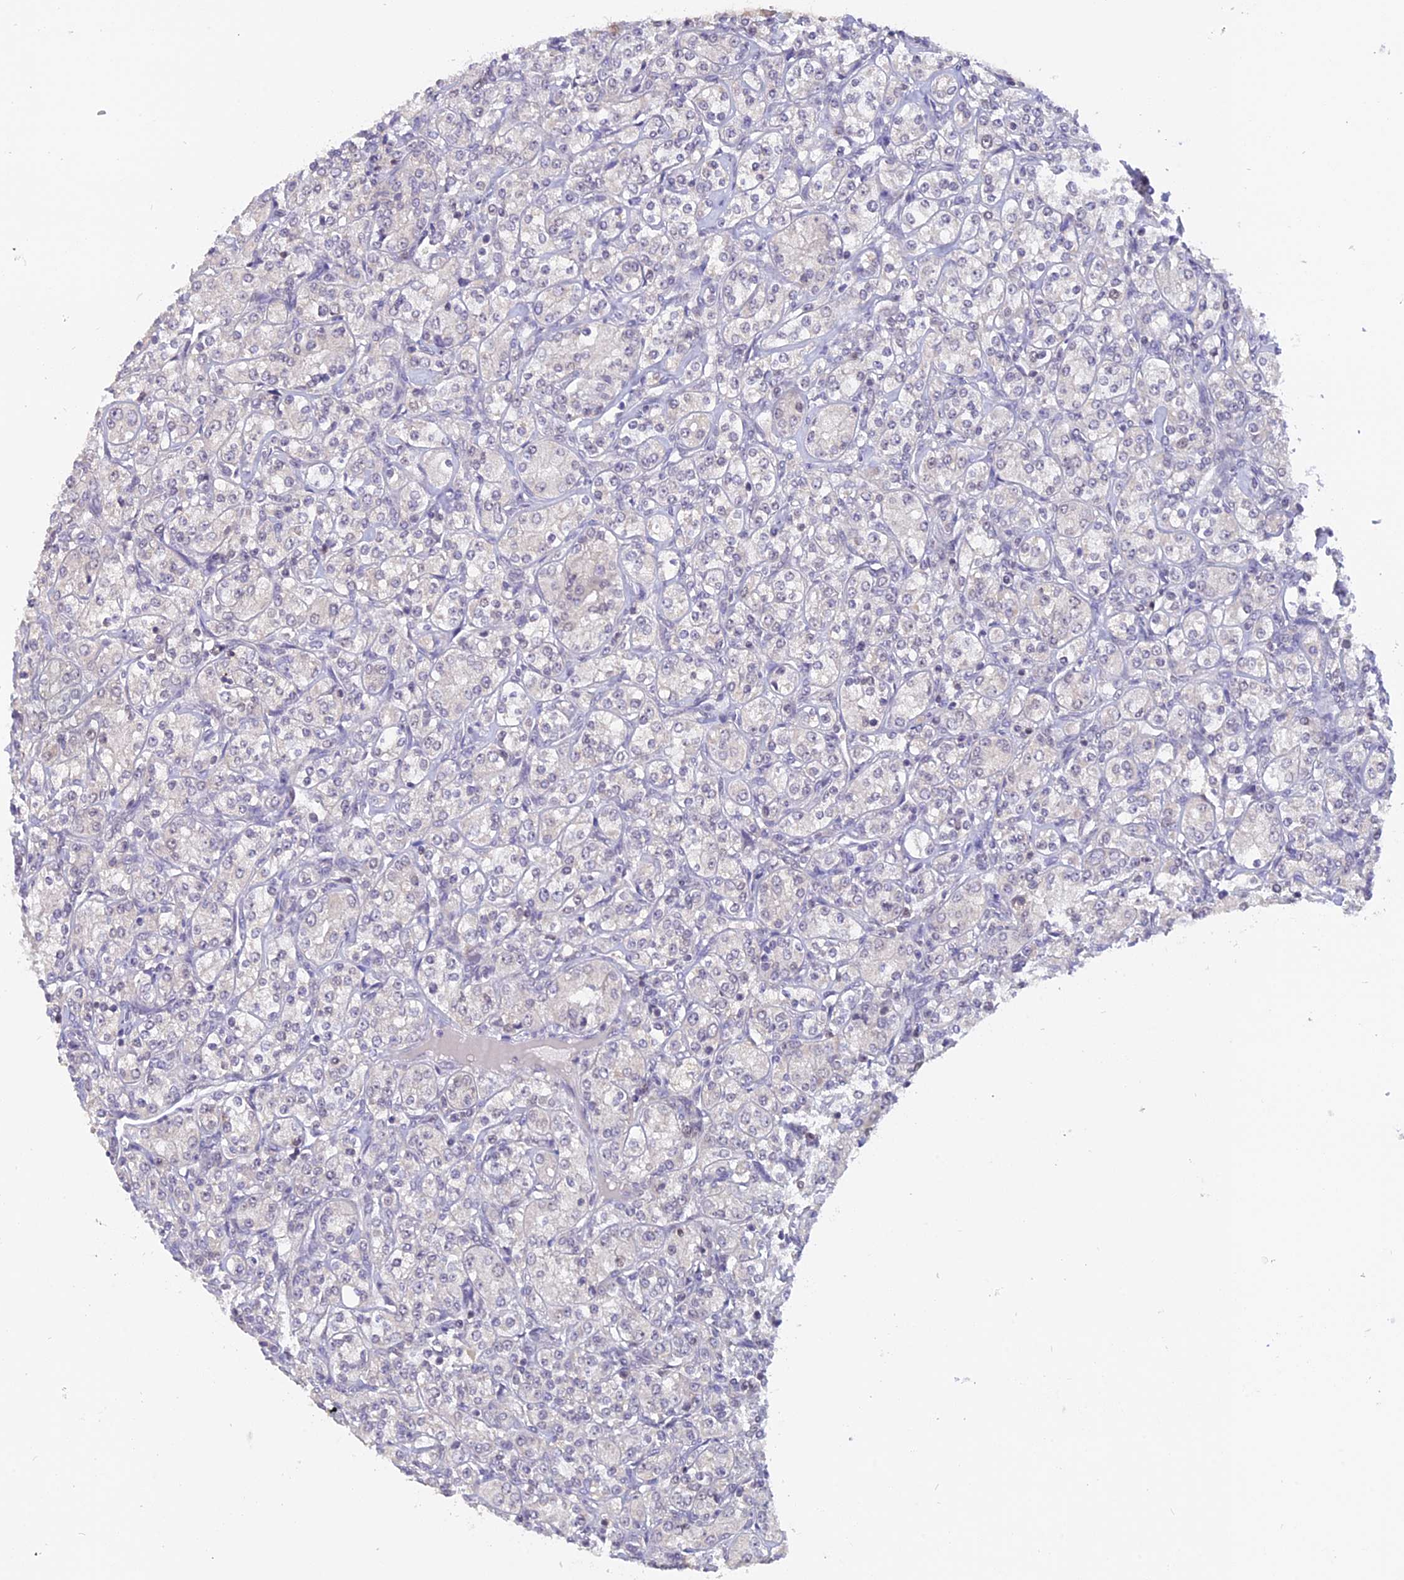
{"staining": {"intensity": "negative", "quantity": "none", "location": "none"}, "tissue": "renal cancer", "cell_type": "Tumor cells", "image_type": "cancer", "snomed": [{"axis": "morphology", "description": "Adenocarcinoma, NOS"}, {"axis": "topography", "description": "Kidney"}], "caption": "This is a image of immunohistochemistry staining of renal cancer, which shows no expression in tumor cells.", "gene": "RFC5", "patient": {"sex": "male", "age": 77}}